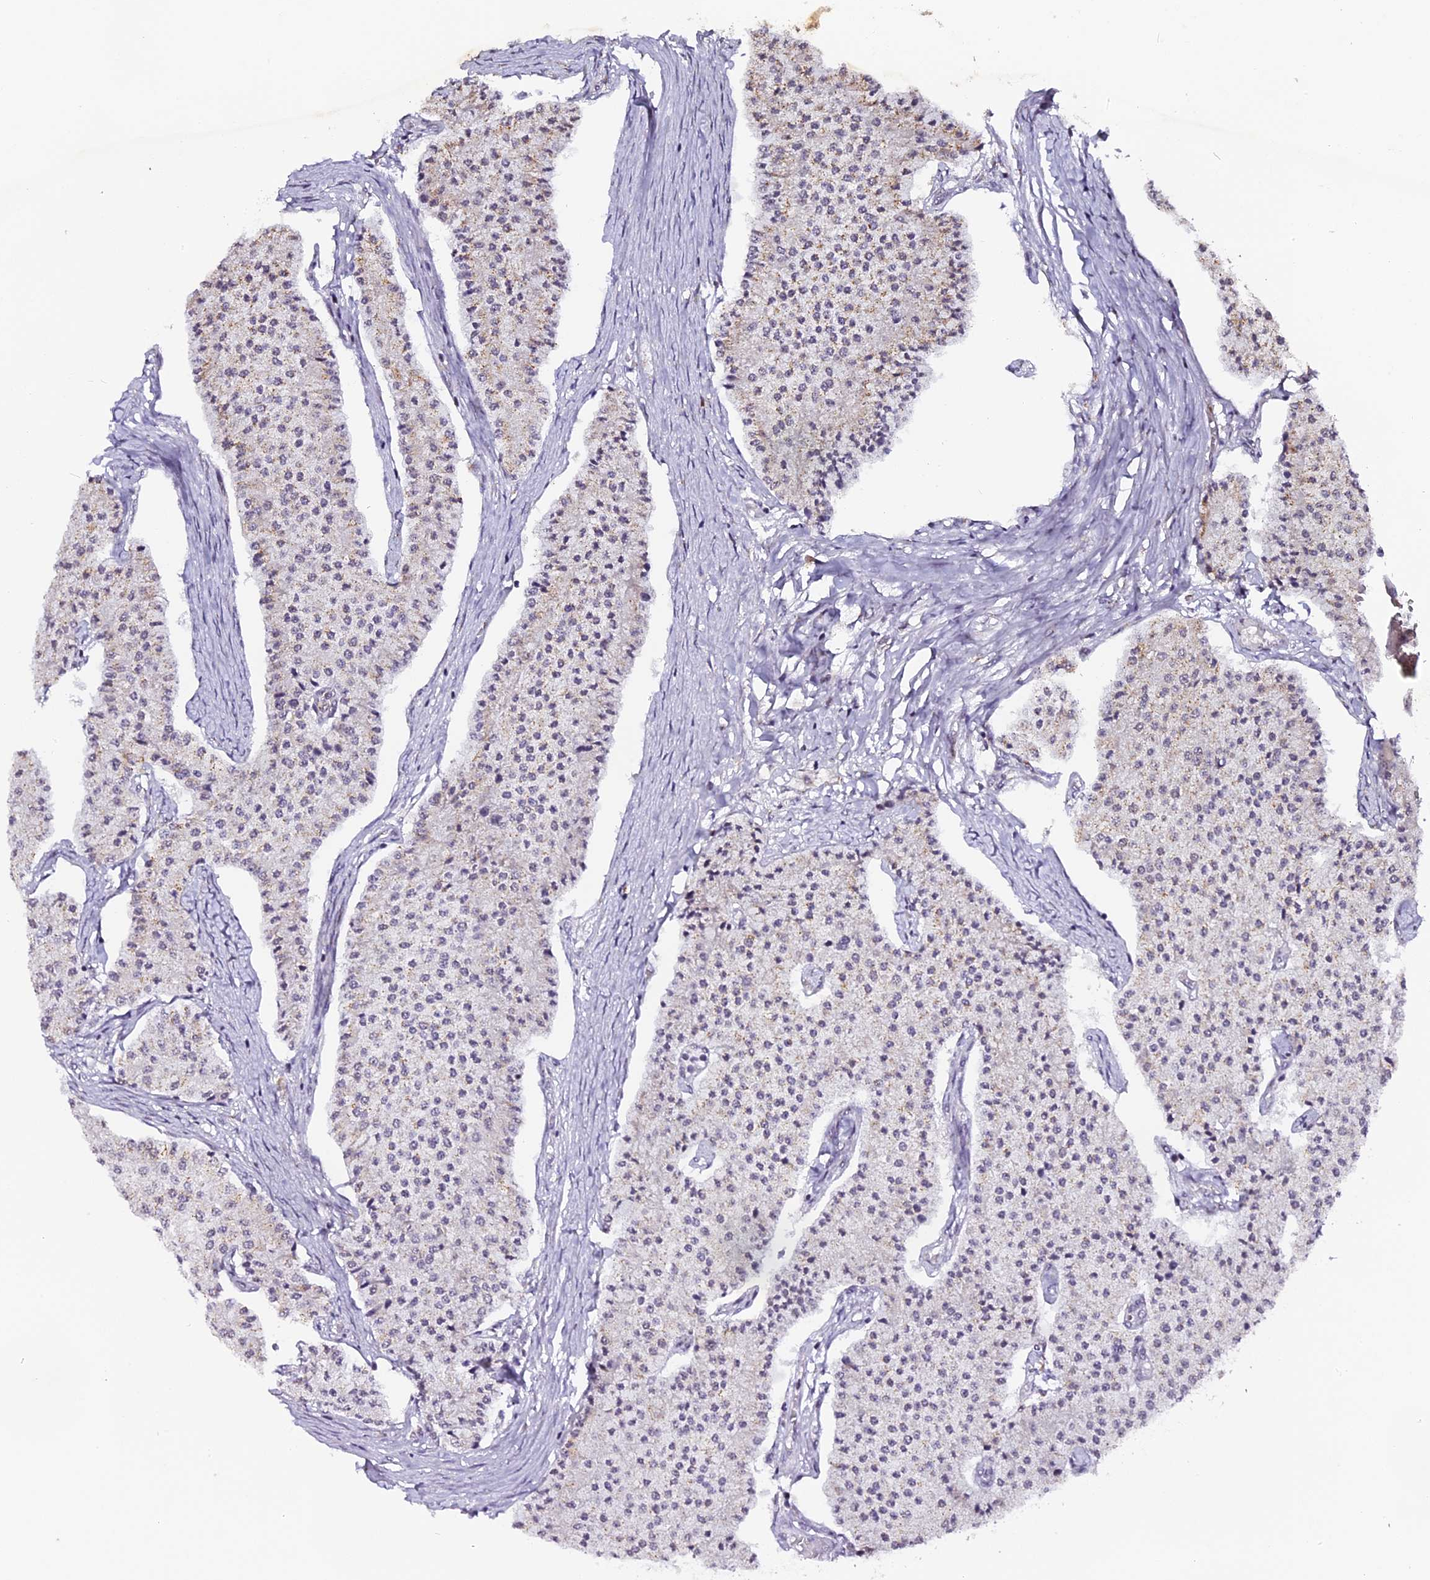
{"staining": {"intensity": "weak", "quantity": "<25%", "location": "cytoplasmic/membranous"}, "tissue": "carcinoid", "cell_type": "Tumor cells", "image_type": "cancer", "snomed": [{"axis": "morphology", "description": "Carcinoid, malignant, NOS"}, {"axis": "topography", "description": "Colon"}], "caption": "Immunohistochemistry (IHC) micrograph of neoplastic tissue: human carcinoid (malignant) stained with DAB (3,3'-diaminobenzidine) reveals no significant protein staining in tumor cells. Nuclei are stained in blue.", "gene": "NCBP1", "patient": {"sex": "female", "age": 52}}